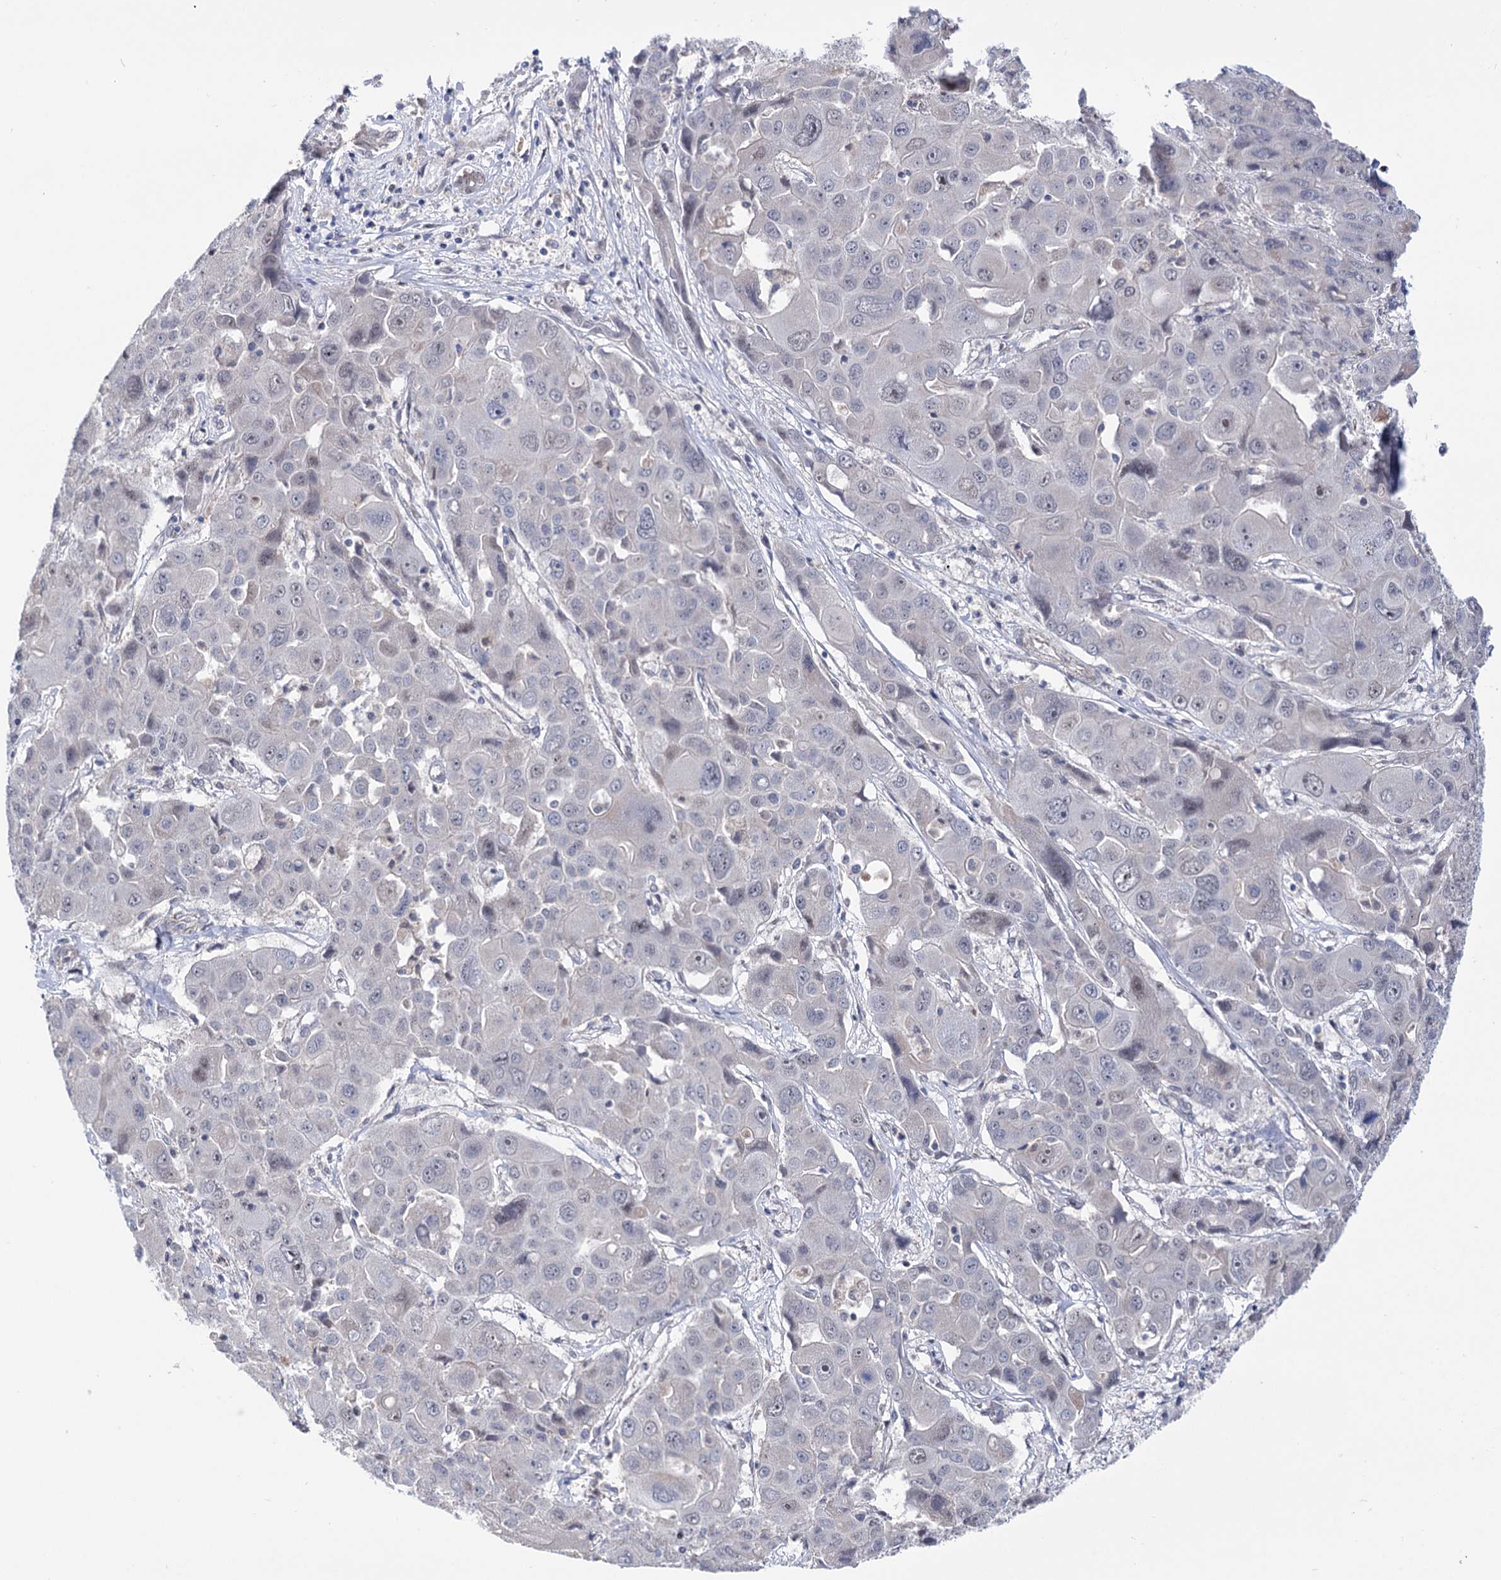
{"staining": {"intensity": "negative", "quantity": "none", "location": "none"}, "tissue": "liver cancer", "cell_type": "Tumor cells", "image_type": "cancer", "snomed": [{"axis": "morphology", "description": "Cholangiocarcinoma"}, {"axis": "topography", "description": "Liver"}], "caption": "DAB immunohistochemical staining of liver cholangiocarcinoma demonstrates no significant positivity in tumor cells.", "gene": "SUCLA2", "patient": {"sex": "male", "age": 67}}